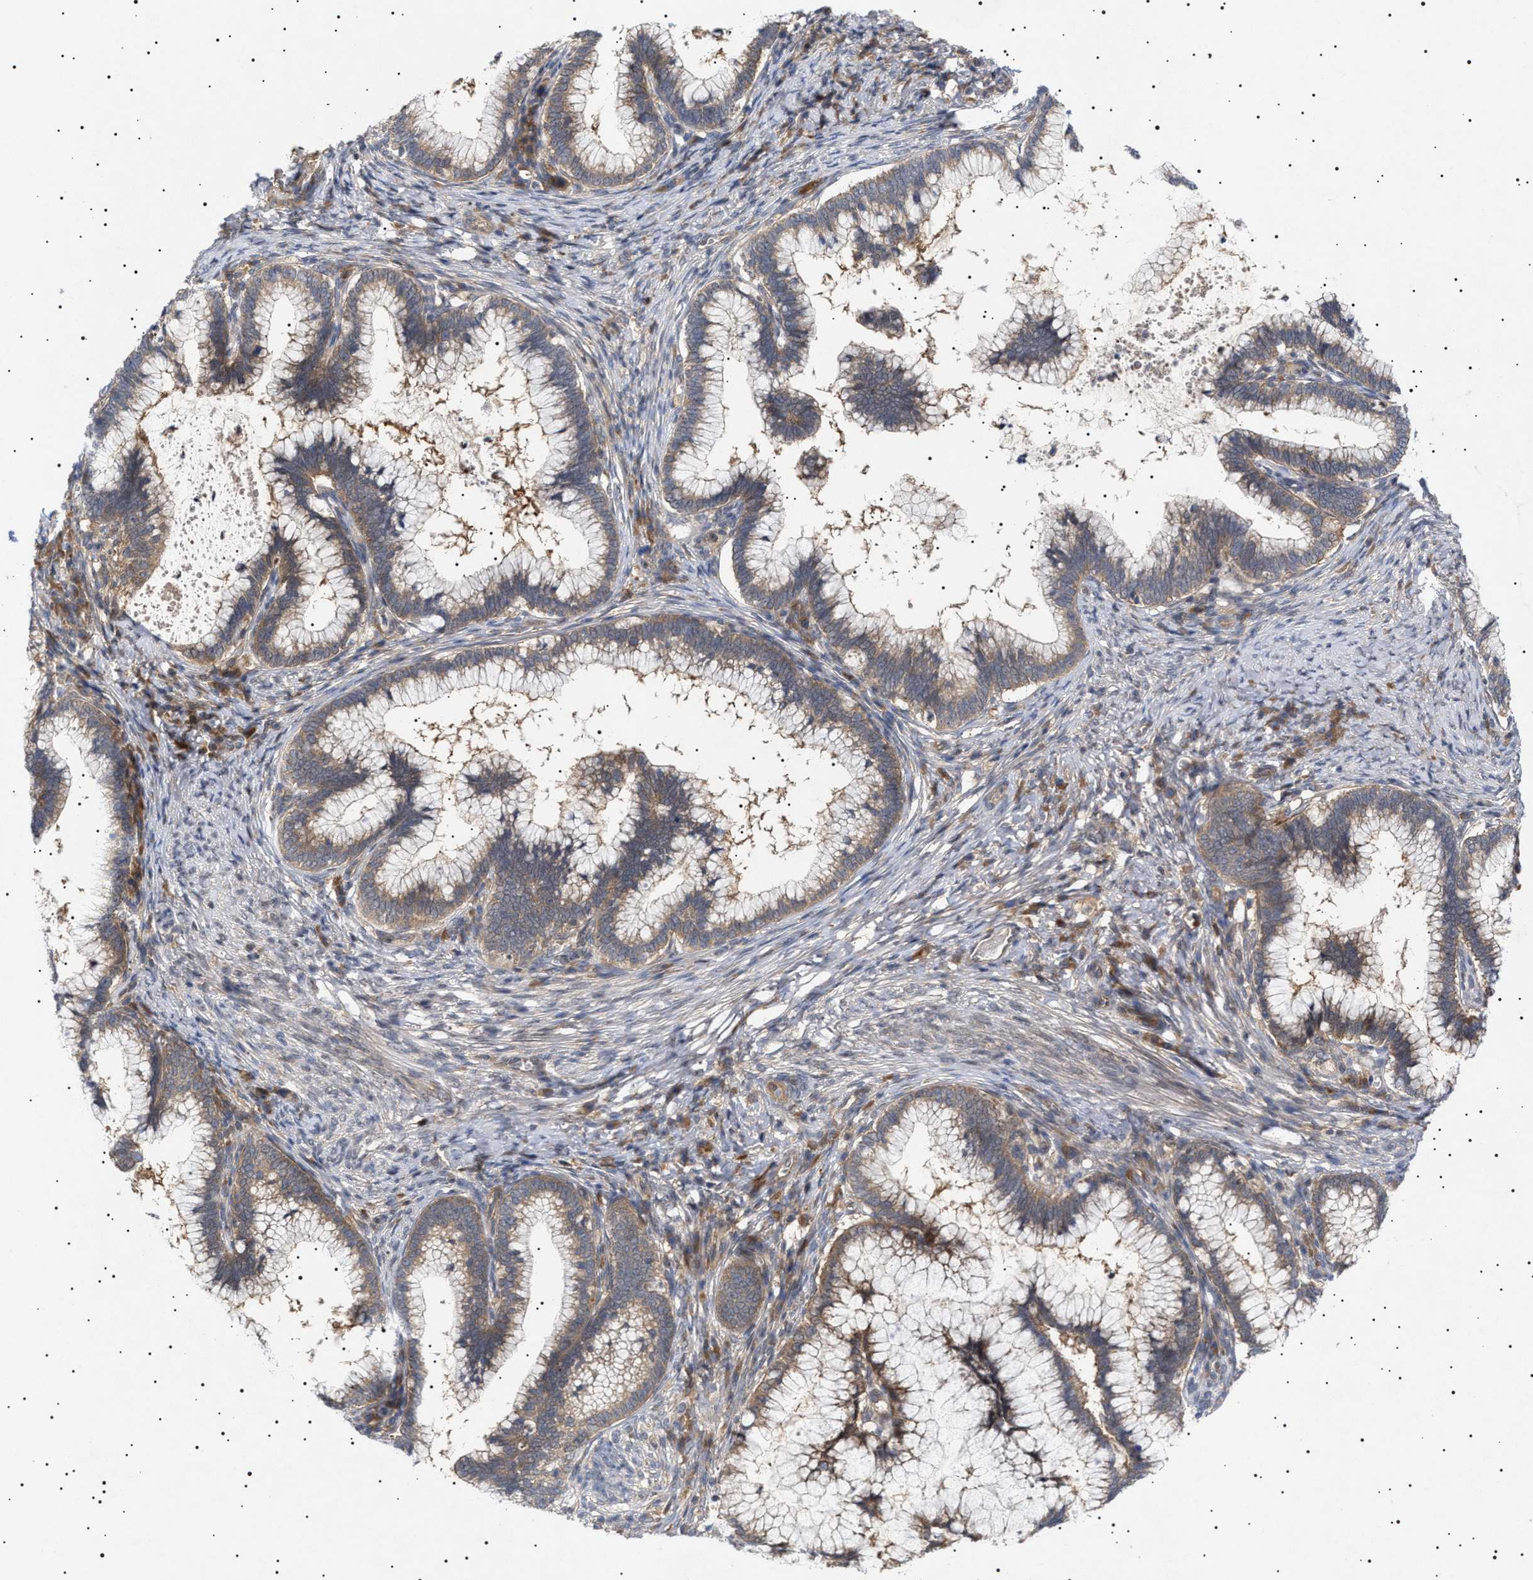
{"staining": {"intensity": "weak", "quantity": ">75%", "location": "cytoplasmic/membranous"}, "tissue": "cervical cancer", "cell_type": "Tumor cells", "image_type": "cancer", "snomed": [{"axis": "morphology", "description": "Adenocarcinoma, NOS"}, {"axis": "topography", "description": "Cervix"}], "caption": "Immunohistochemical staining of human cervical adenocarcinoma demonstrates low levels of weak cytoplasmic/membranous protein positivity in about >75% of tumor cells.", "gene": "NPLOC4", "patient": {"sex": "female", "age": 36}}